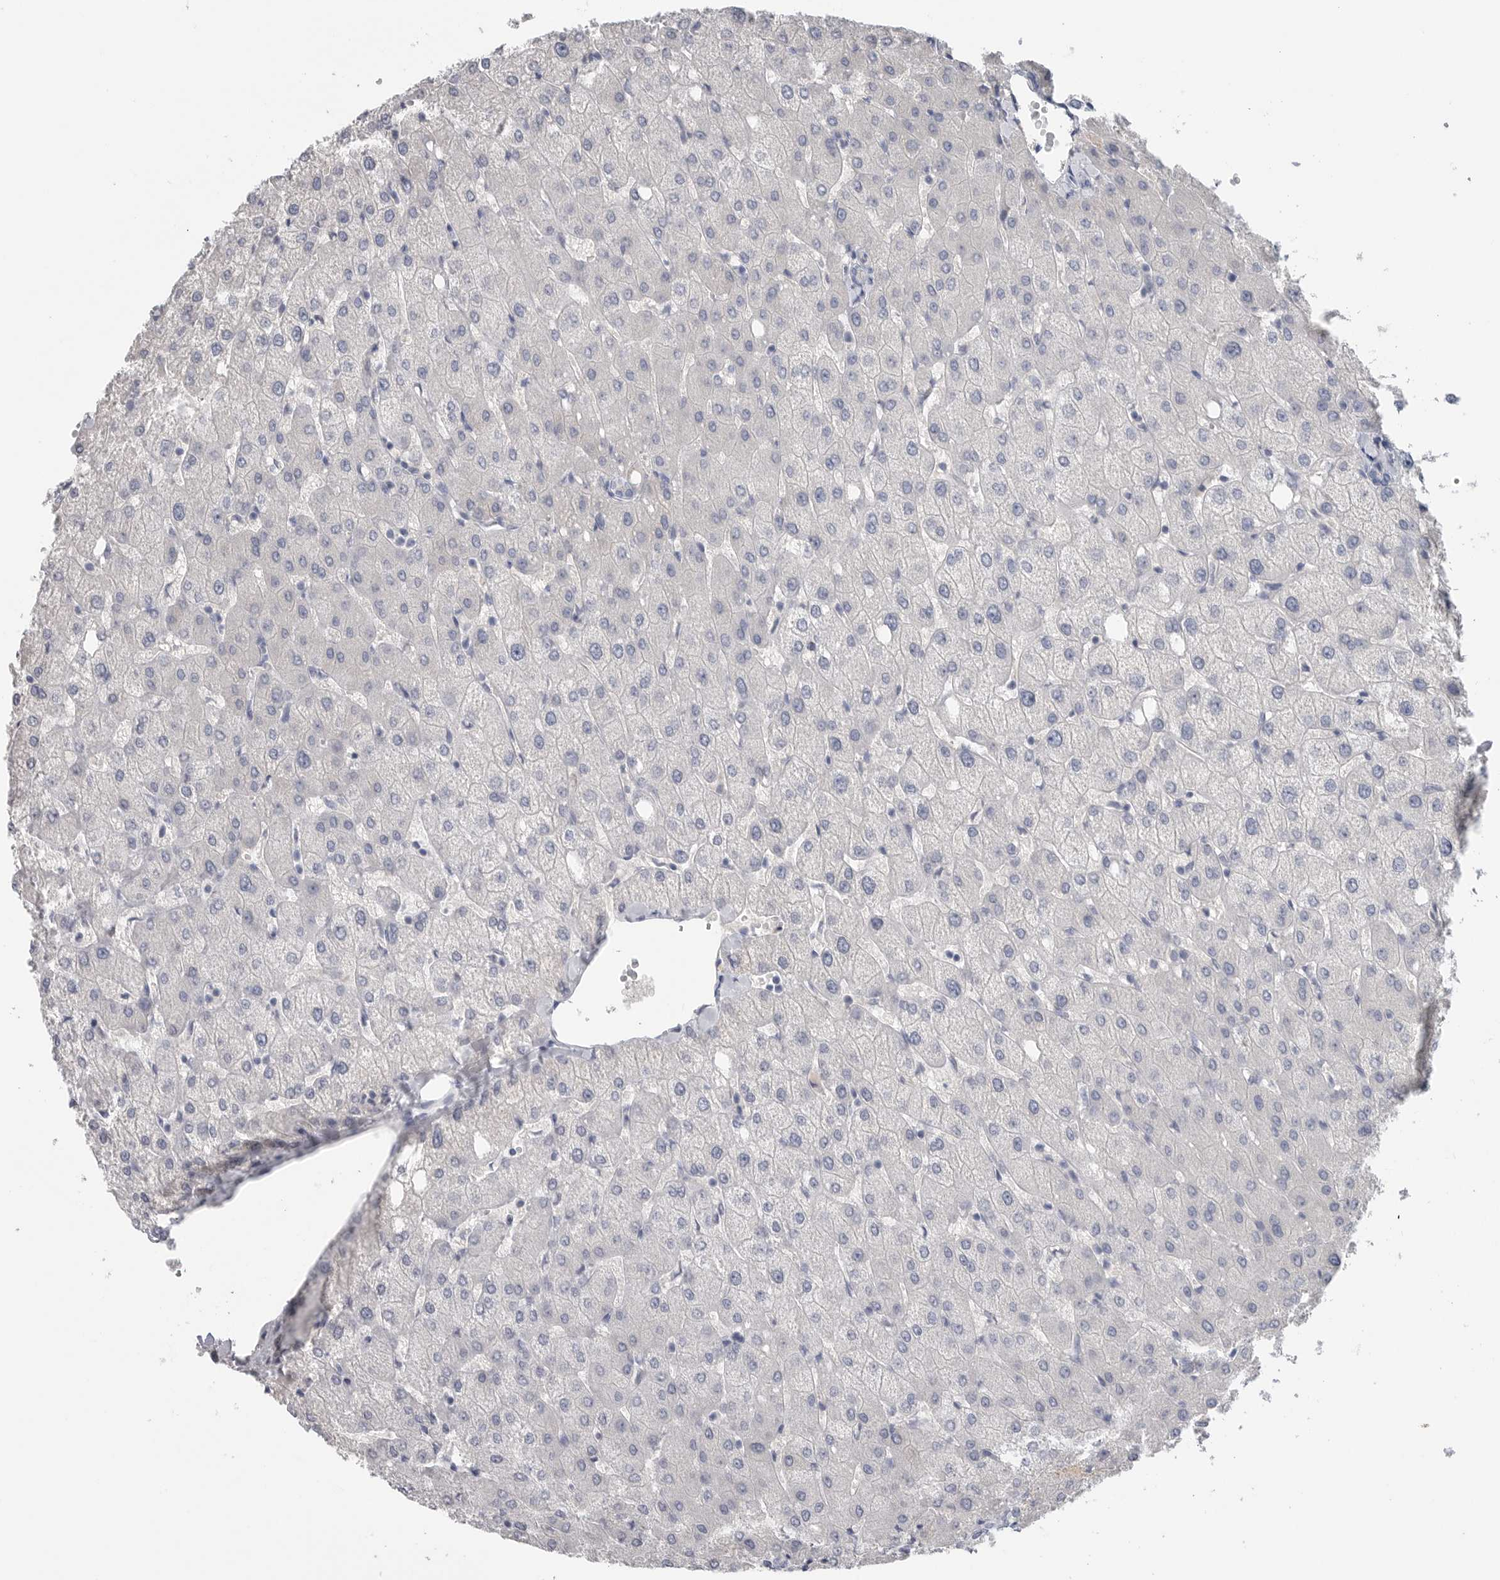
{"staining": {"intensity": "negative", "quantity": "none", "location": "none"}, "tissue": "liver", "cell_type": "Cholangiocytes", "image_type": "normal", "snomed": [{"axis": "morphology", "description": "Normal tissue, NOS"}, {"axis": "topography", "description": "Liver"}], "caption": "An immunohistochemistry (IHC) histopathology image of benign liver is shown. There is no staining in cholangiocytes of liver.", "gene": "FABP6", "patient": {"sex": "female", "age": 54}}